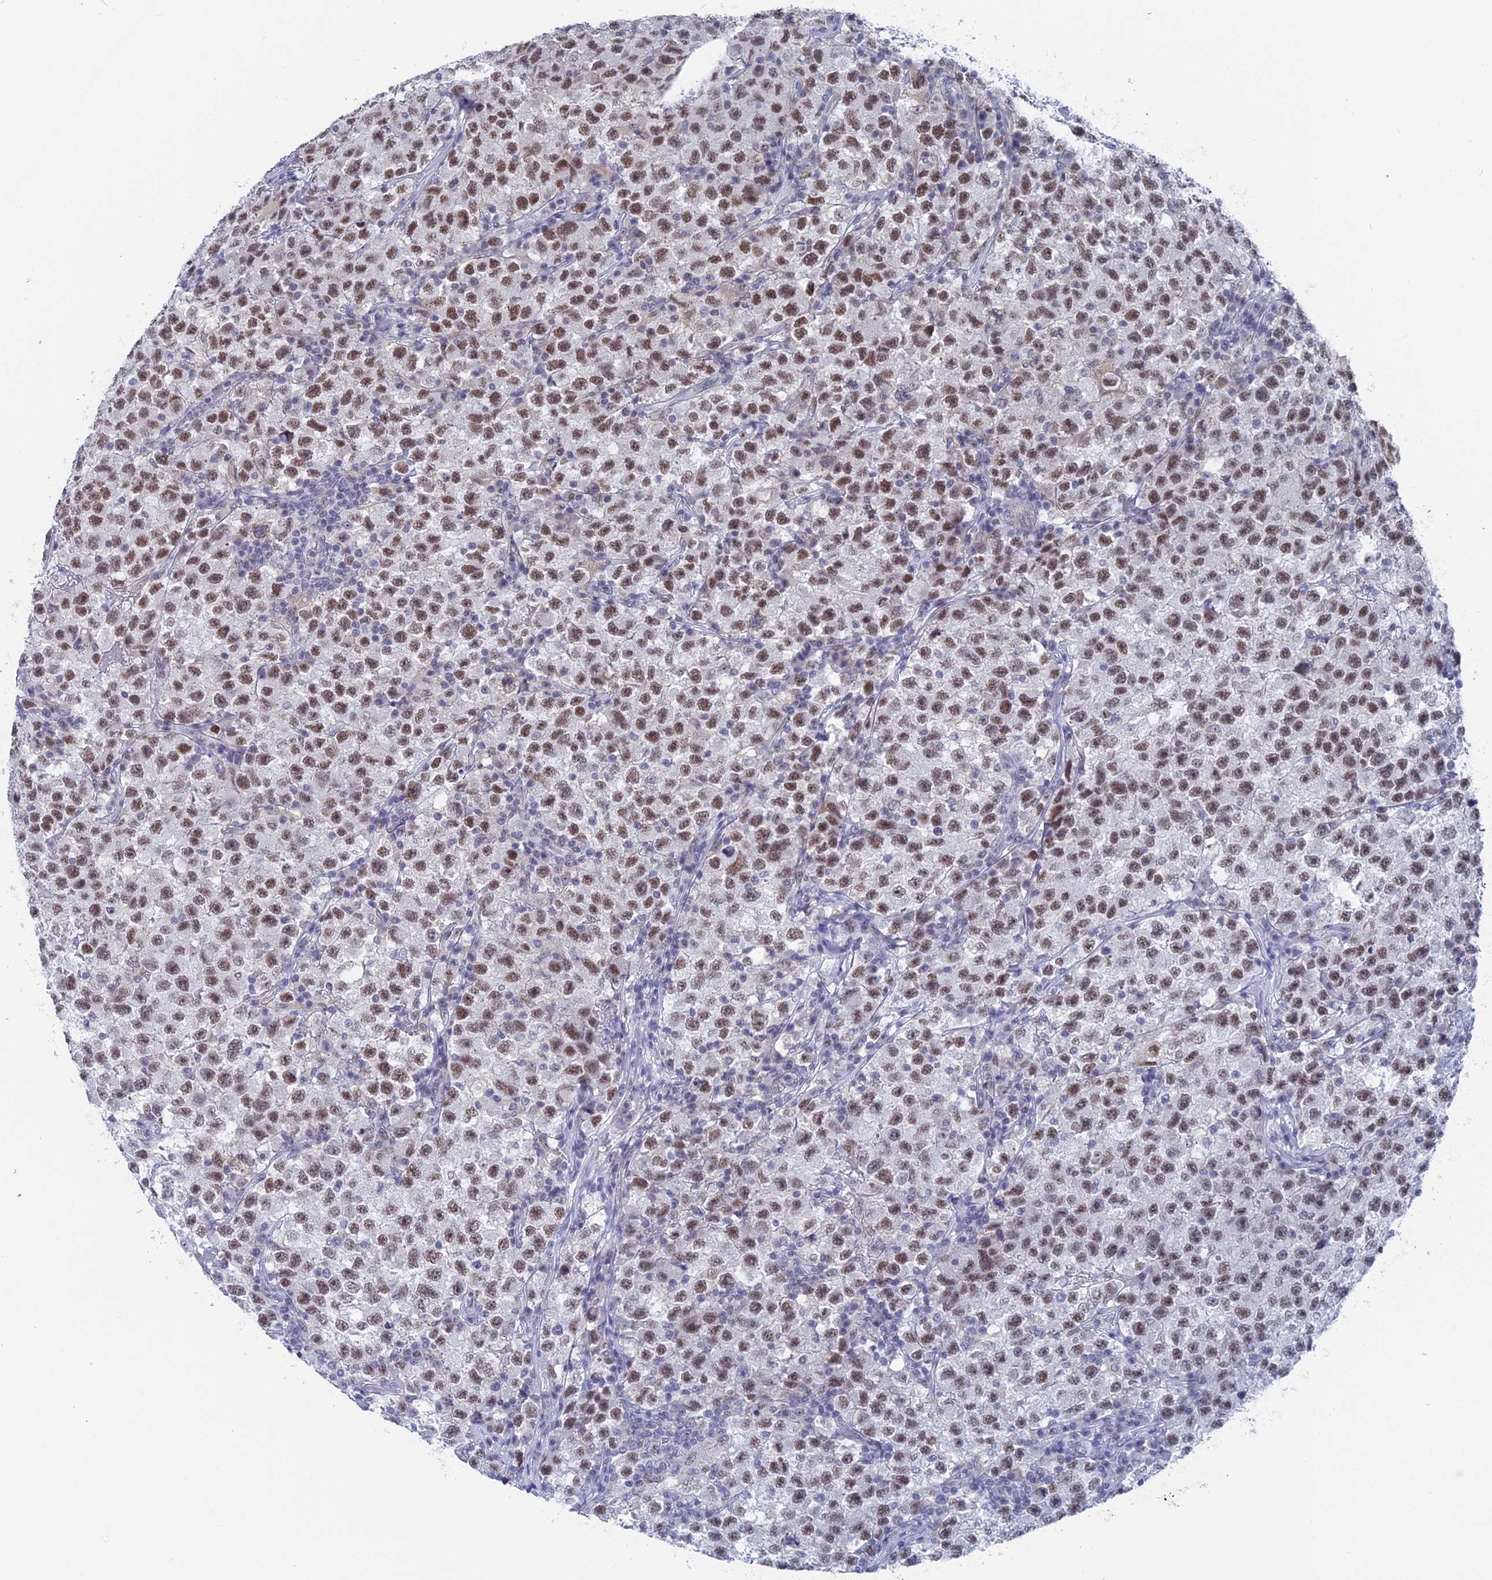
{"staining": {"intensity": "moderate", "quantity": ">75%", "location": "nuclear"}, "tissue": "testis cancer", "cell_type": "Tumor cells", "image_type": "cancer", "snomed": [{"axis": "morphology", "description": "Seminoma, NOS"}, {"axis": "topography", "description": "Testis"}], "caption": "Immunohistochemical staining of human seminoma (testis) demonstrates medium levels of moderate nuclear positivity in approximately >75% of tumor cells. (Stains: DAB in brown, nuclei in blue, Microscopy: brightfield microscopy at high magnification).", "gene": "BRD2", "patient": {"sex": "male", "age": 22}}